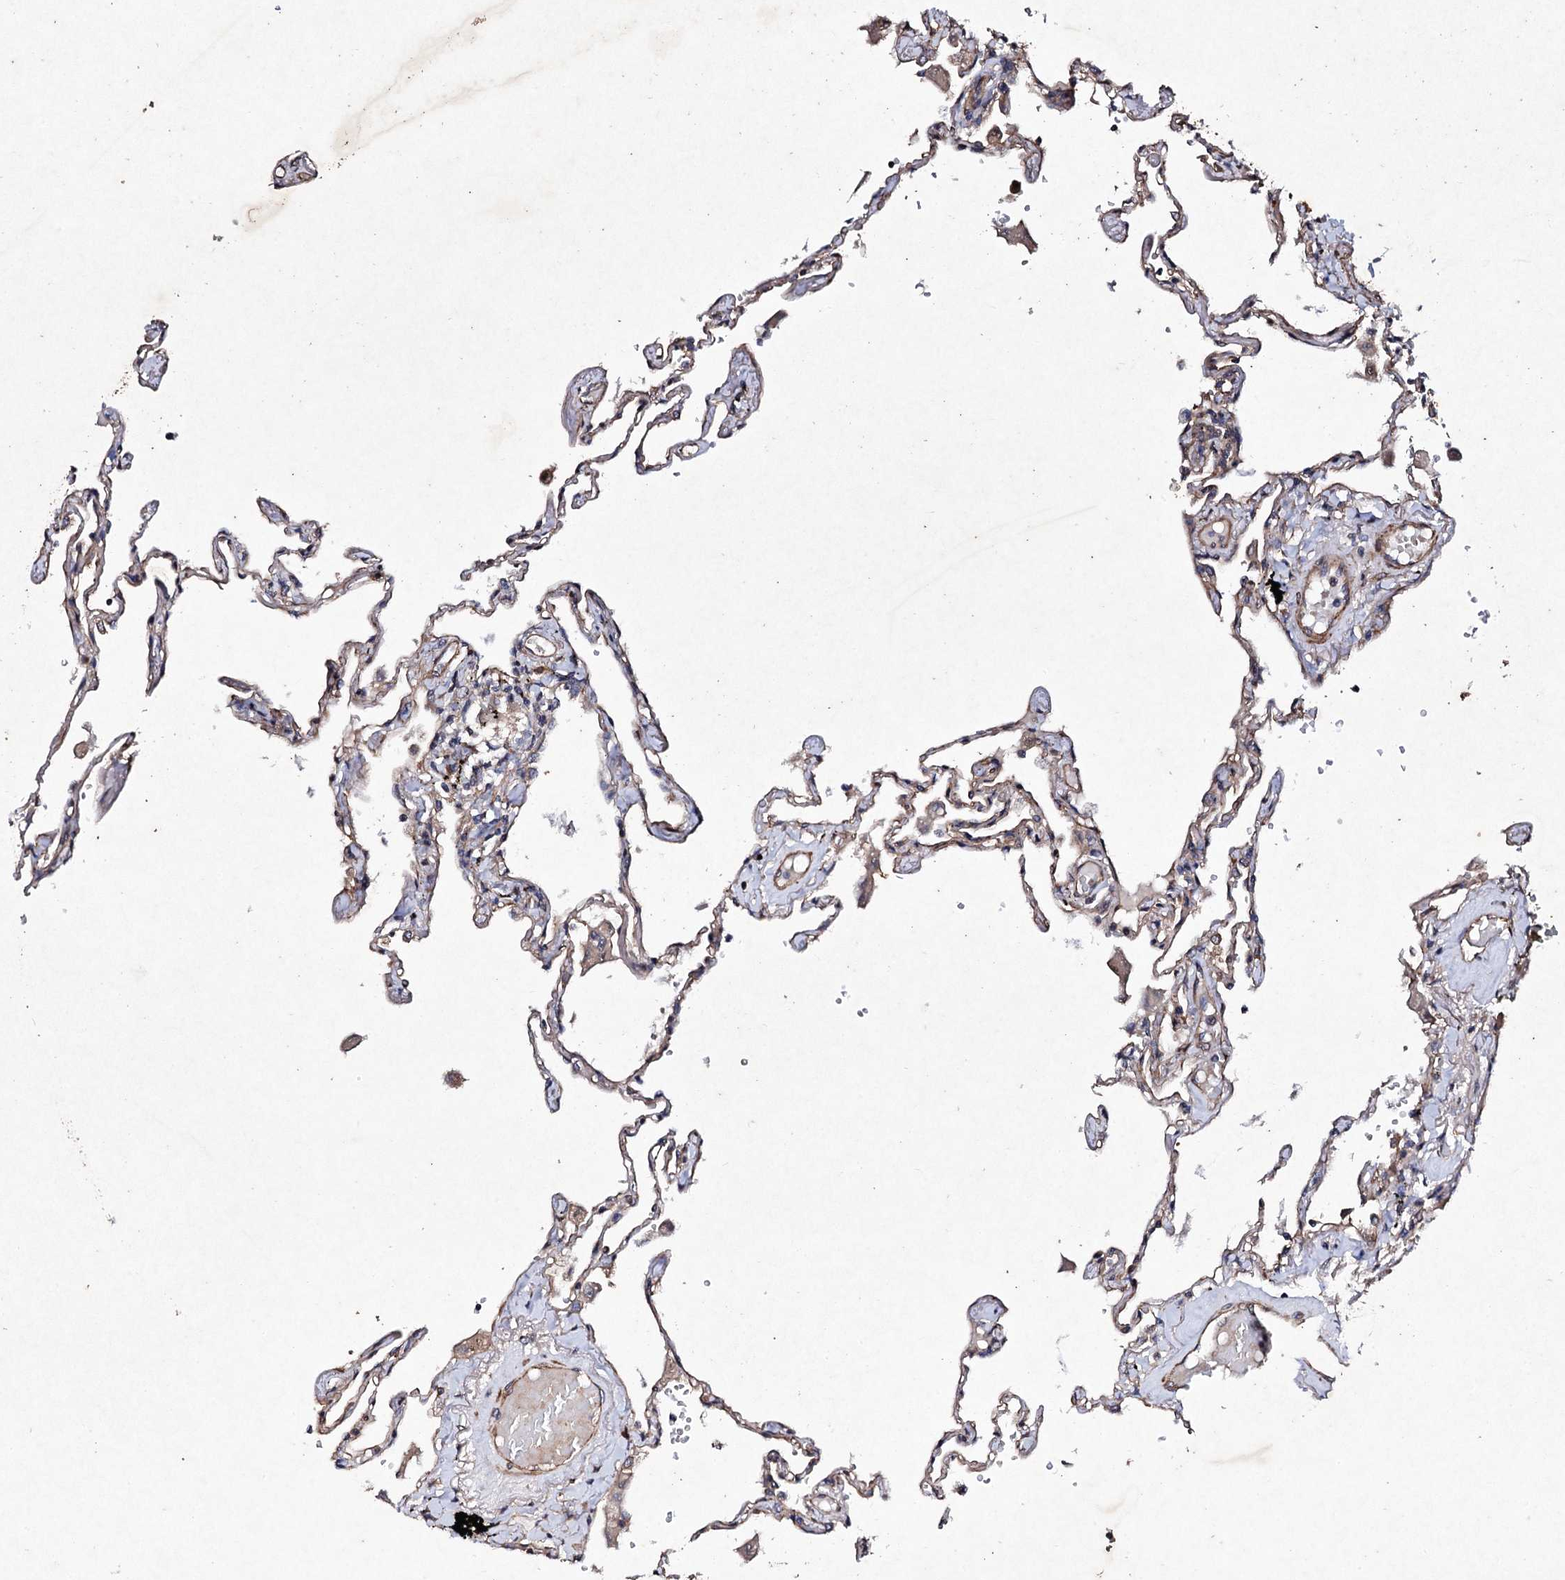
{"staining": {"intensity": "weak", "quantity": "<25%", "location": "cytoplasmic/membranous"}, "tissue": "lung", "cell_type": "Alveolar cells", "image_type": "normal", "snomed": [{"axis": "morphology", "description": "Normal tissue, NOS"}, {"axis": "topography", "description": "Lung"}], "caption": "IHC image of benign human lung stained for a protein (brown), which exhibits no staining in alveolar cells.", "gene": "MOCOS", "patient": {"sex": "female", "age": 67}}